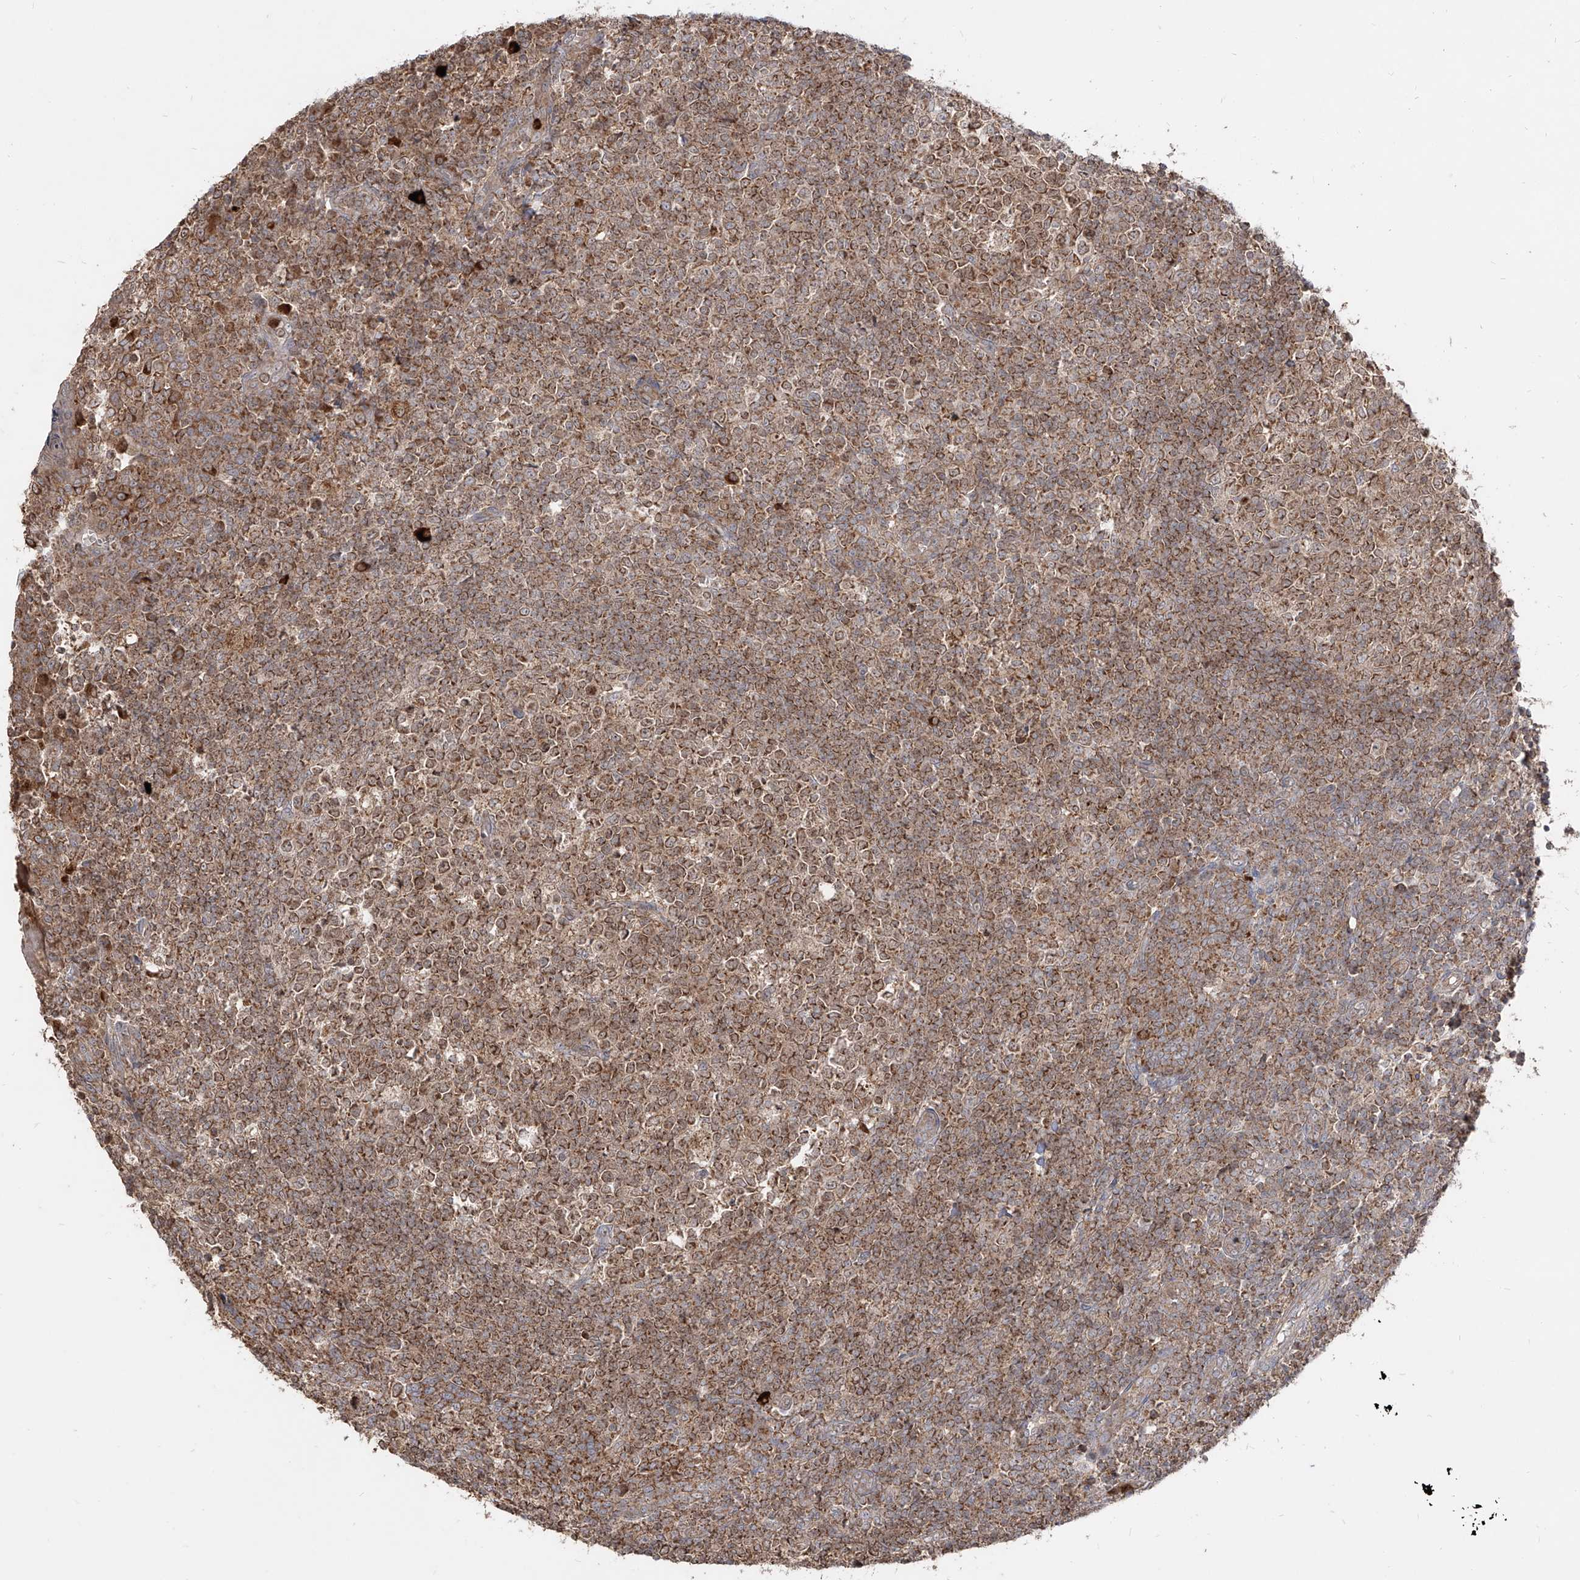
{"staining": {"intensity": "moderate", "quantity": ">75%", "location": "cytoplasmic/membranous"}, "tissue": "tonsil", "cell_type": "Germinal center cells", "image_type": "normal", "snomed": [{"axis": "morphology", "description": "Normal tissue, NOS"}, {"axis": "topography", "description": "Tonsil"}], "caption": "Brown immunohistochemical staining in normal human tonsil displays moderate cytoplasmic/membranous expression in approximately >75% of germinal center cells.", "gene": "AIM2", "patient": {"sex": "female", "age": 19}}